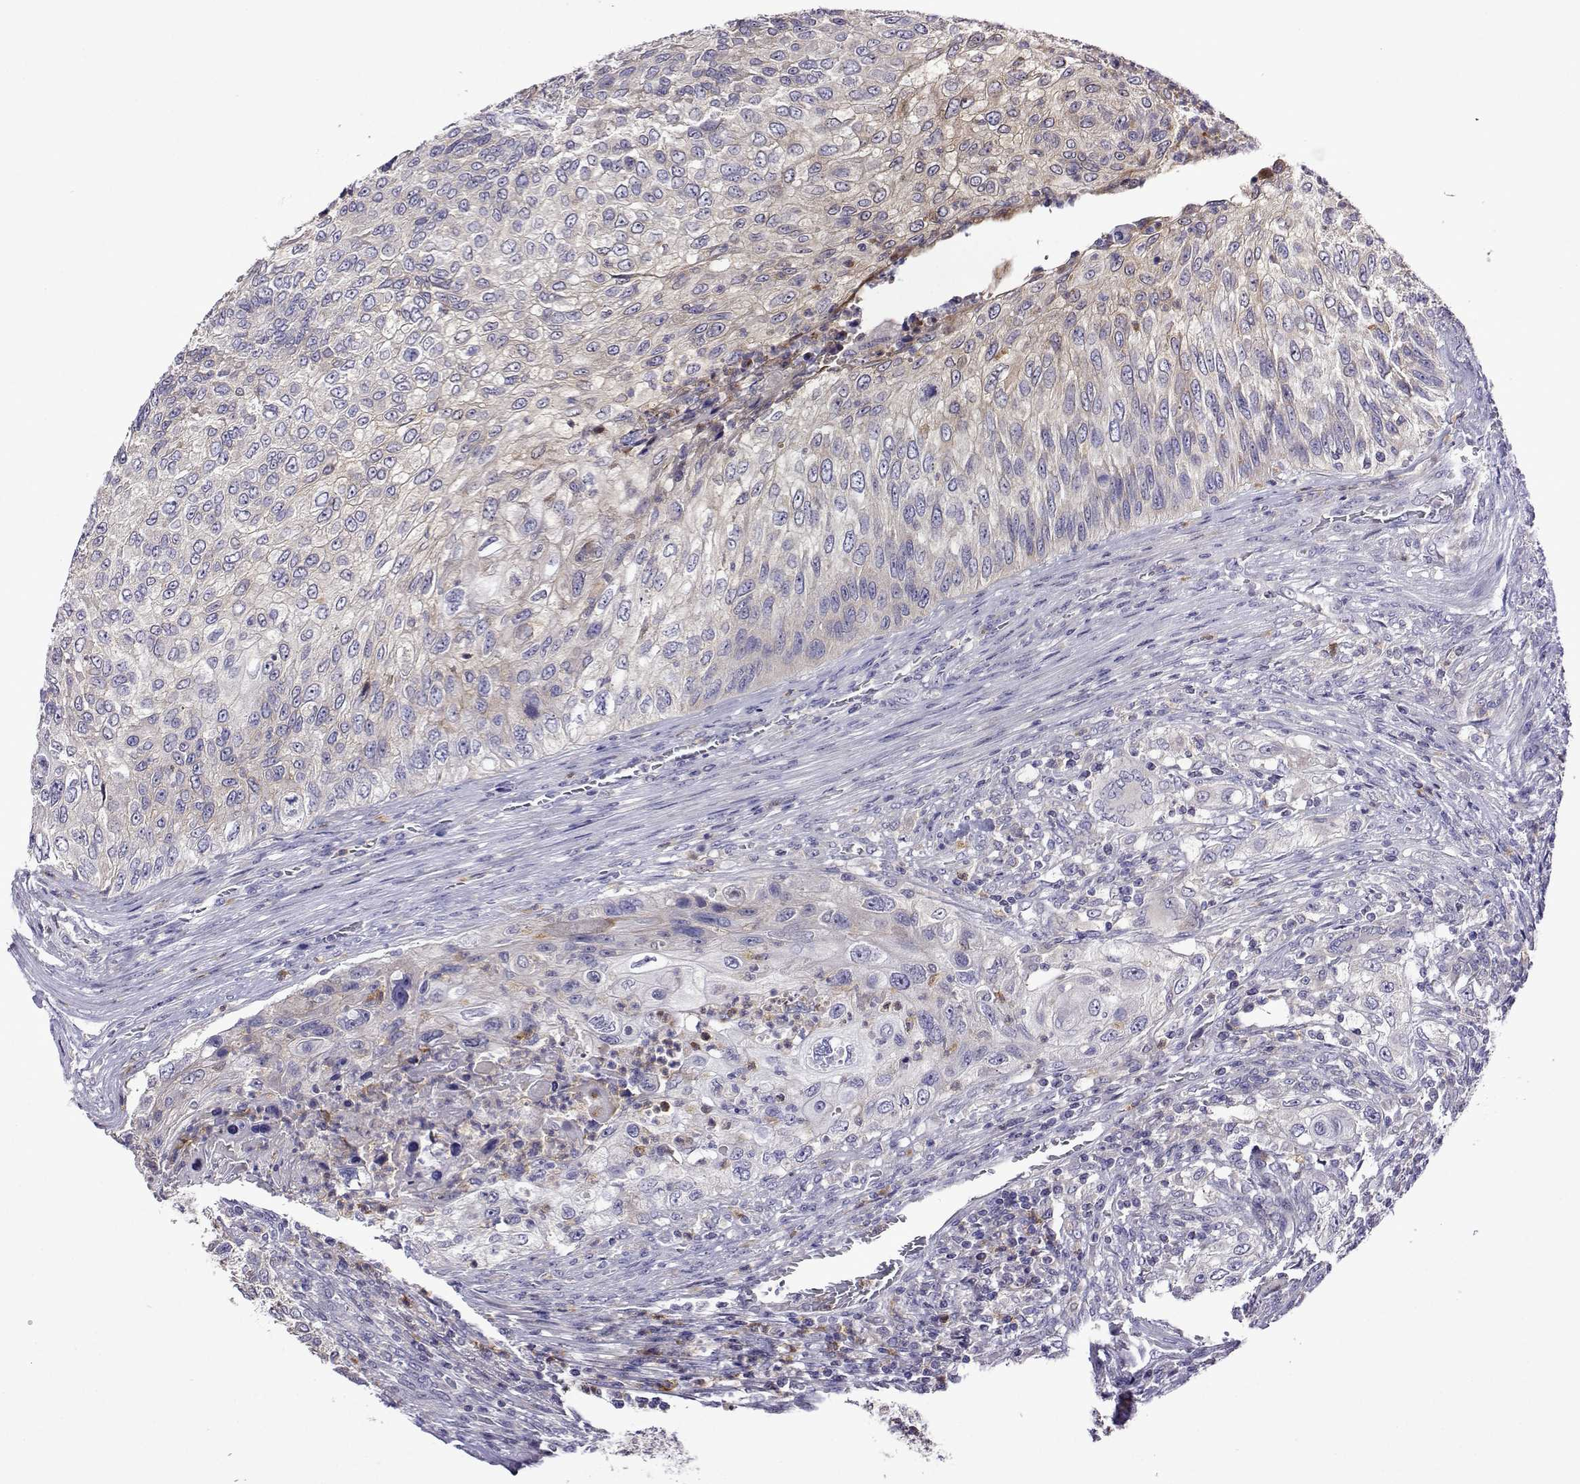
{"staining": {"intensity": "negative", "quantity": "none", "location": "none"}, "tissue": "urothelial cancer", "cell_type": "Tumor cells", "image_type": "cancer", "snomed": [{"axis": "morphology", "description": "Urothelial carcinoma, High grade"}, {"axis": "topography", "description": "Urinary bladder"}], "caption": "There is no significant staining in tumor cells of urothelial cancer.", "gene": "SULT2A1", "patient": {"sex": "female", "age": 60}}